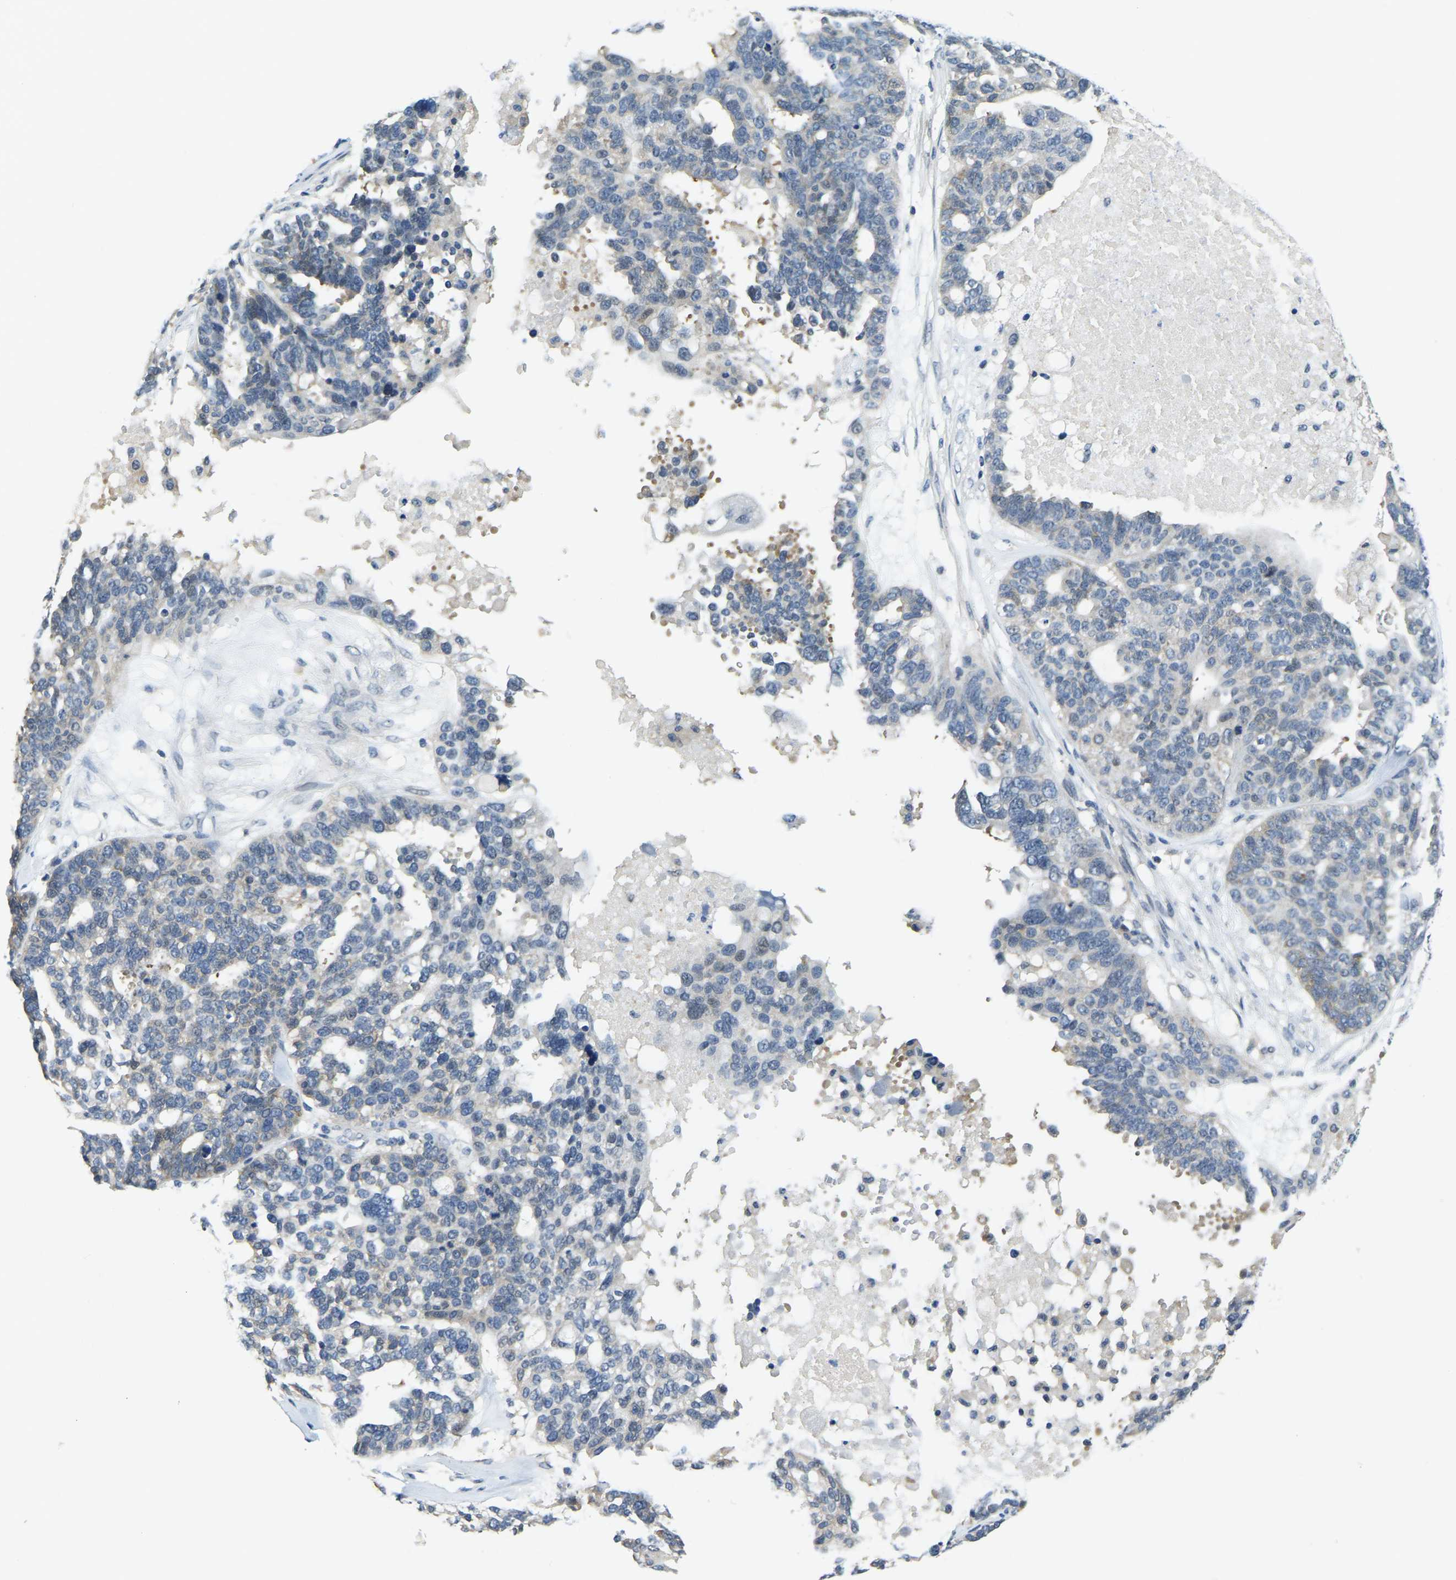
{"staining": {"intensity": "negative", "quantity": "none", "location": "none"}, "tissue": "ovarian cancer", "cell_type": "Tumor cells", "image_type": "cancer", "snomed": [{"axis": "morphology", "description": "Cystadenocarcinoma, serous, NOS"}, {"axis": "topography", "description": "Ovary"}], "caption": "A high-resolution histopathology image shows immunohistochemistry (IHC) staining of ovarian cancer, which demonstrates no significant expression in tumor cells. The staining was performed using DAB to visualize the protein expression in brown, while the nuclei were stained in blue with hematoxylin (Magnification: 20x).", "gene": "AHNAK", "patient": {"sex": "female", "age": 59}}